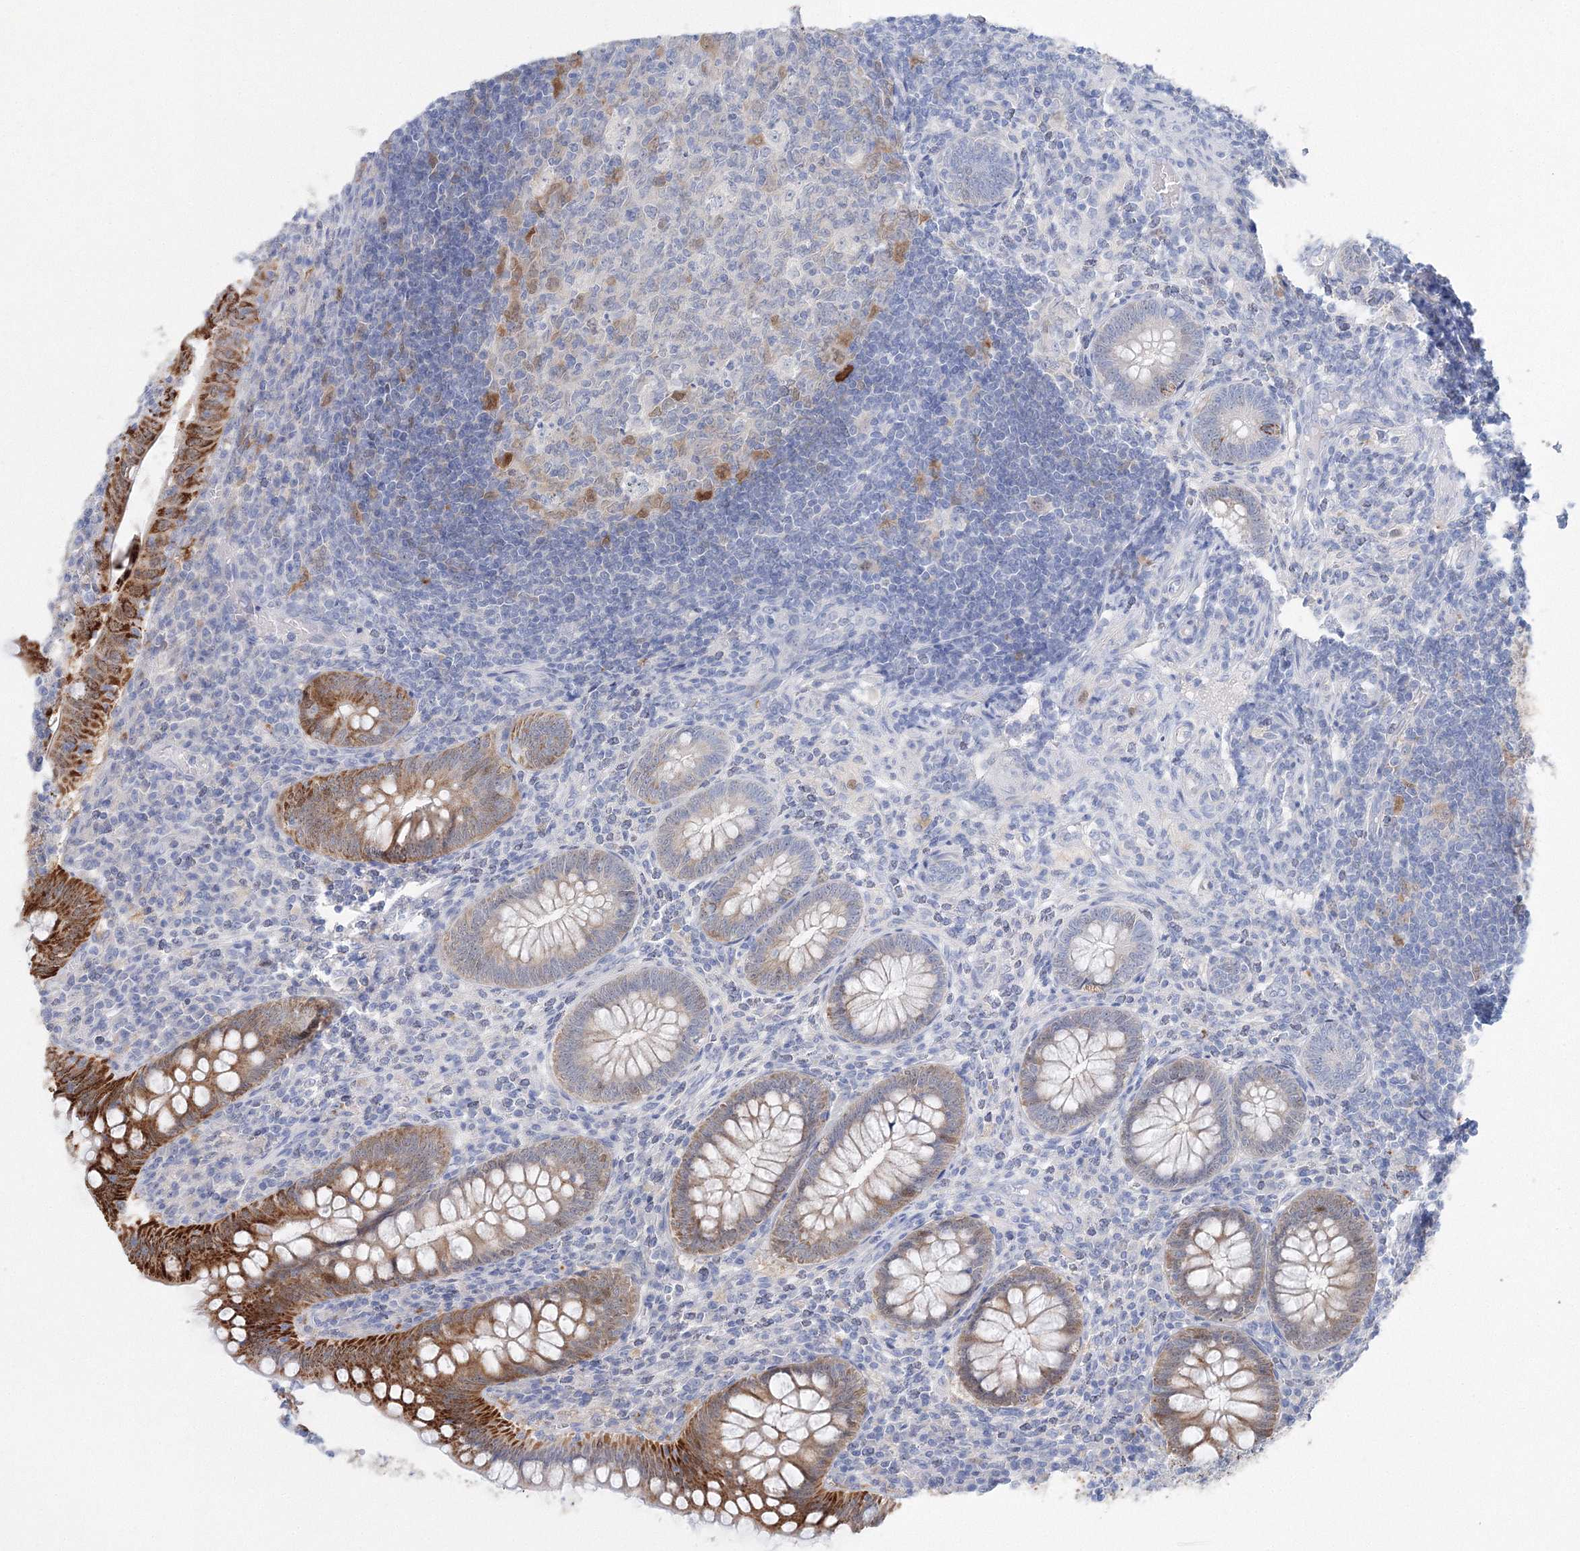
{"staining": {"intensity": "strong", "quantity": "25%-75%", "location": "cytoplasmic/membranous"}, "tissue": "appendix", "cell_type": "Glandular cells", "image_type": "normal", "snomed": [{"axis": "morphology", "description": "Normal tissue, NOS"}, {"axis": "topography", "description": "Appendix"}], "caption": "Appendix stained with DAB (3,3'-diaminobenzidine) IHC exhibits high levels of strong cytoplasmic/membranous staining in about 25%-75% of glandular cells.", "gene": "HMGCS1", "patient": {"sex": "male", "age": 14}}